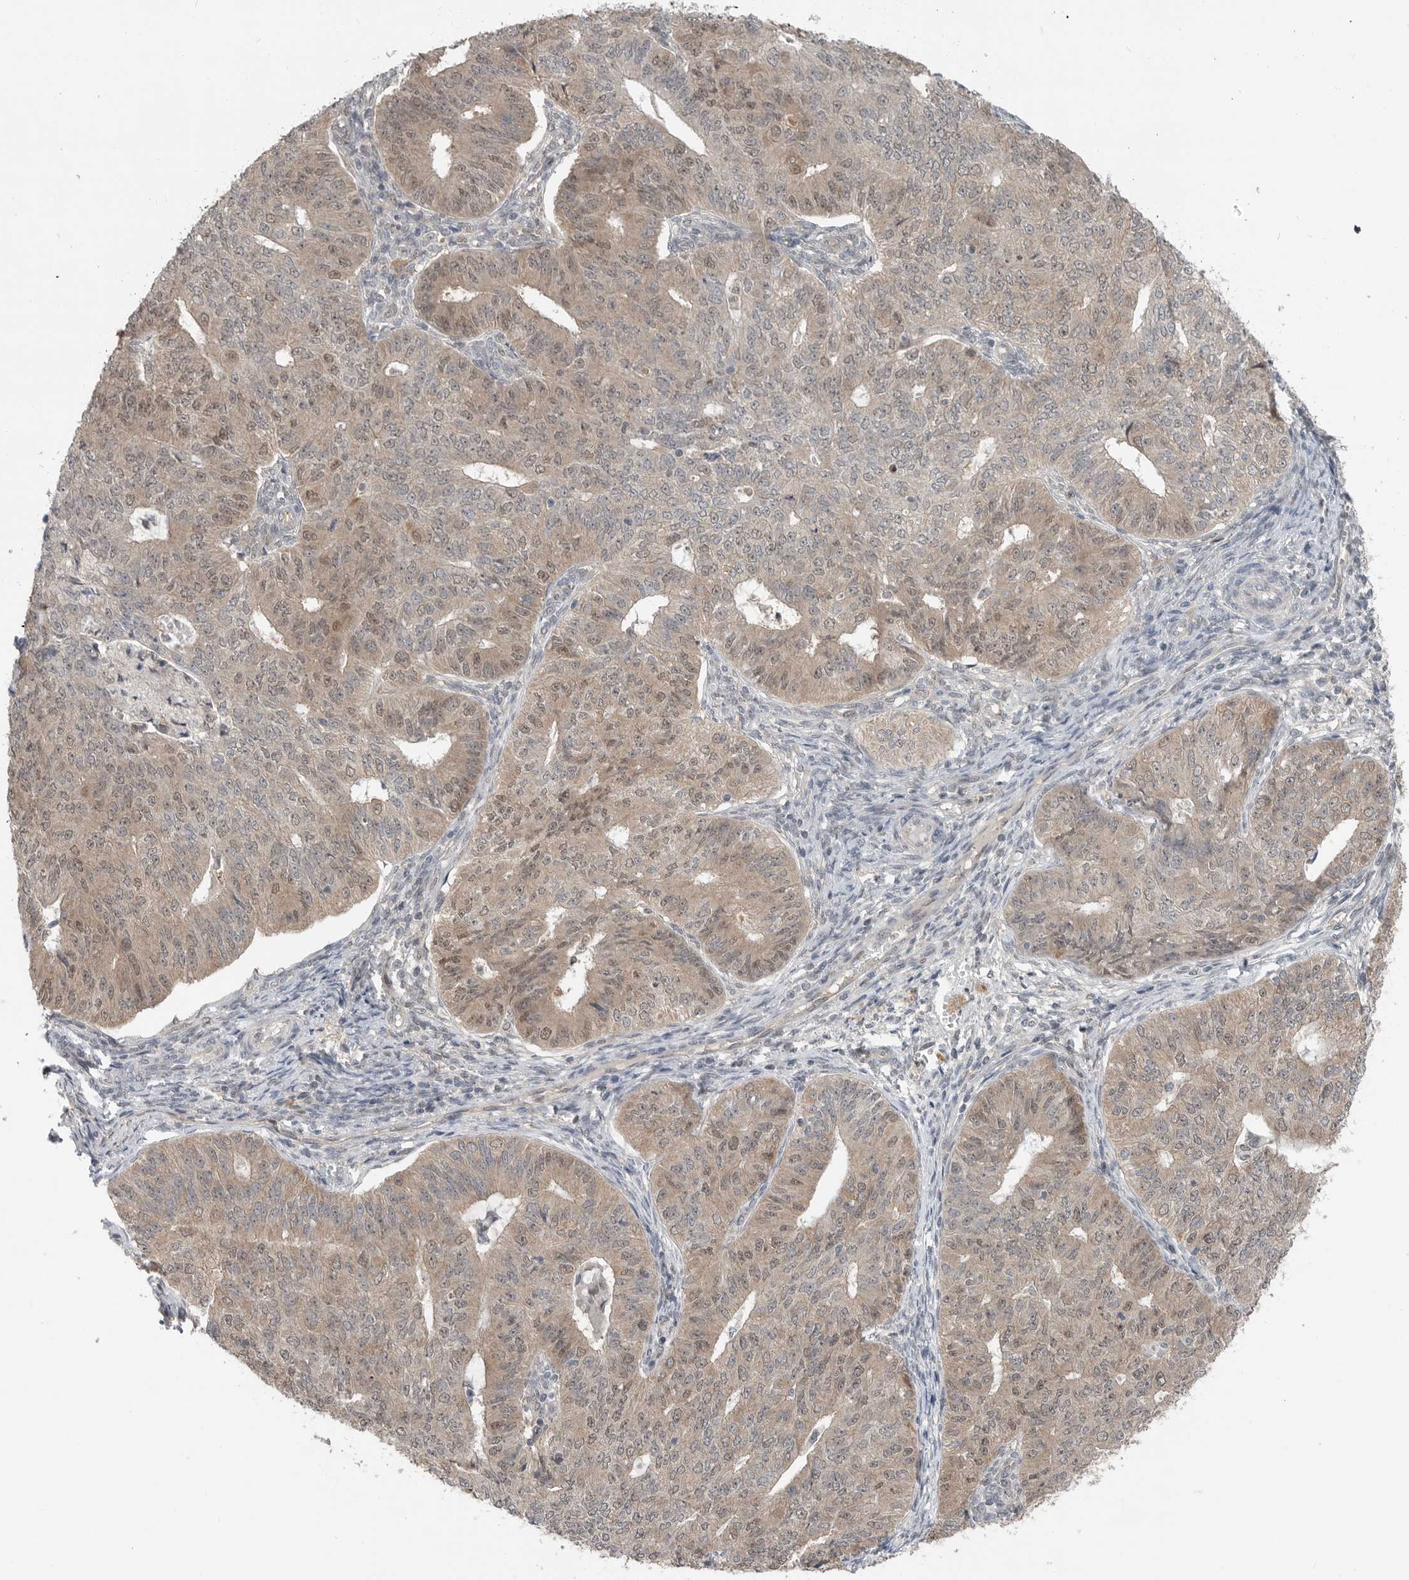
{"staining": {"intensity": "weak", "quantity": ">75%", "location": "cytoplasmic/membranous,nuclear"}, "tissue": "endometrial cancer", "cell_type": "Tumor cells", "image_type": "cancer", "snomed": [{"axis": "morphology", "description": "Adenocarcinoma, NOS"}, {"axis": "topography", "description": "Endometrium"}], "caption": "About >75% of tumor cells in endometrial cancer (adenocarcinoma) demonstrate weak cytoplasmic/membranous and nuclear protein staining as visualized by brown immunohistochemical staining.", "gene": "MFAP3L", "patient": {"sex": "female", "age": 32}}